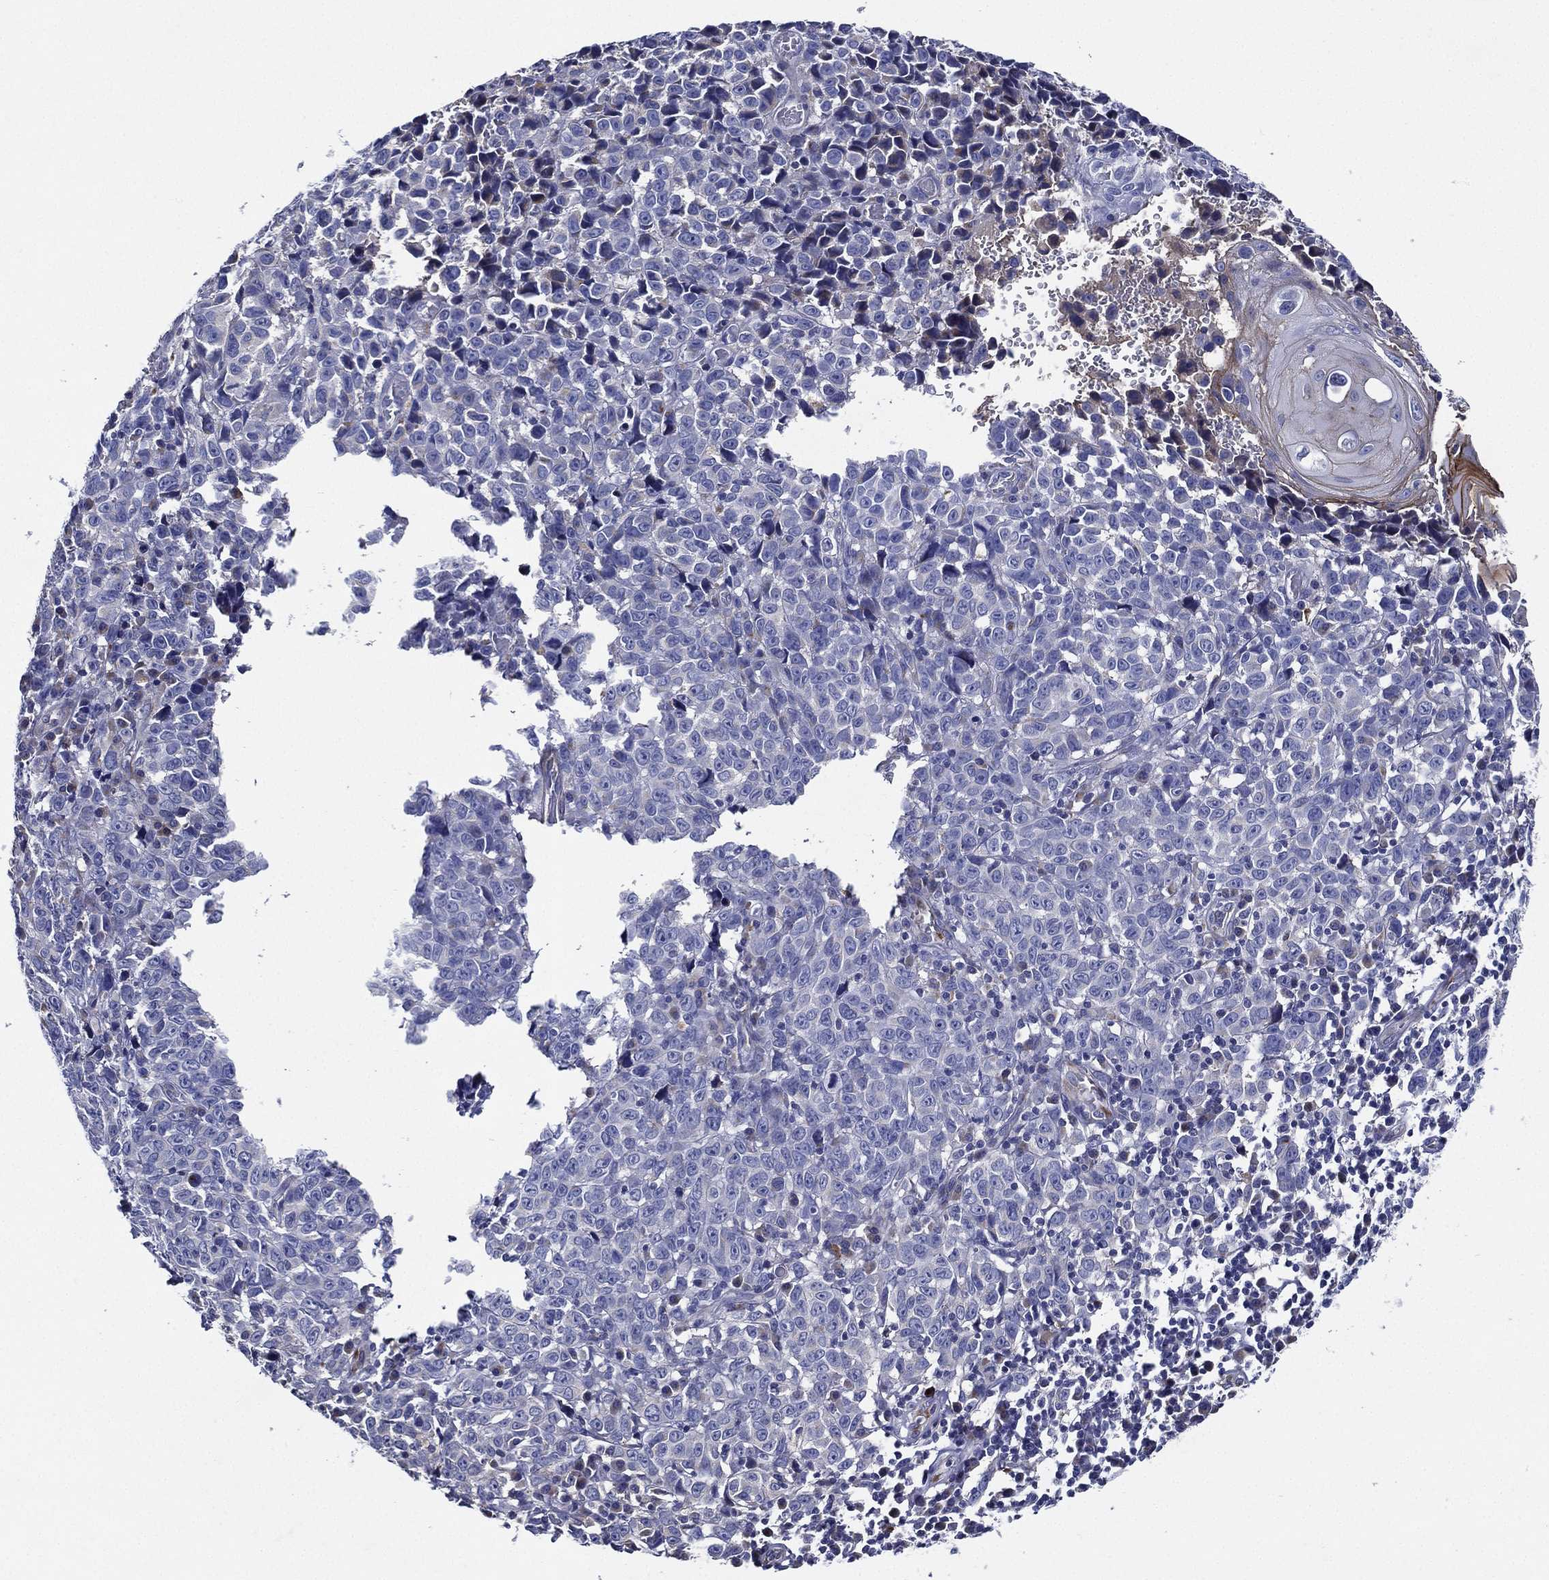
{"staining": {"intensity": "negative", "quantity": "none", "location": "none"}, "tissue": "melanoma", "cell_type": "Tumor cells", "image_type": "cancer", "snomed": [{"axis": "morphology", "description": "Malignant melanoma, NOS"}, {"axis": "topography", "description": "Vulva, labia, clitoris and Bartholin´s gland, NO"}], "caption": "The micrograph exhibits no staining of tumor cells in malignant melanoma.", "gene": "TMPRSS11D", "patient": {"sex": "female", "age": 75}}